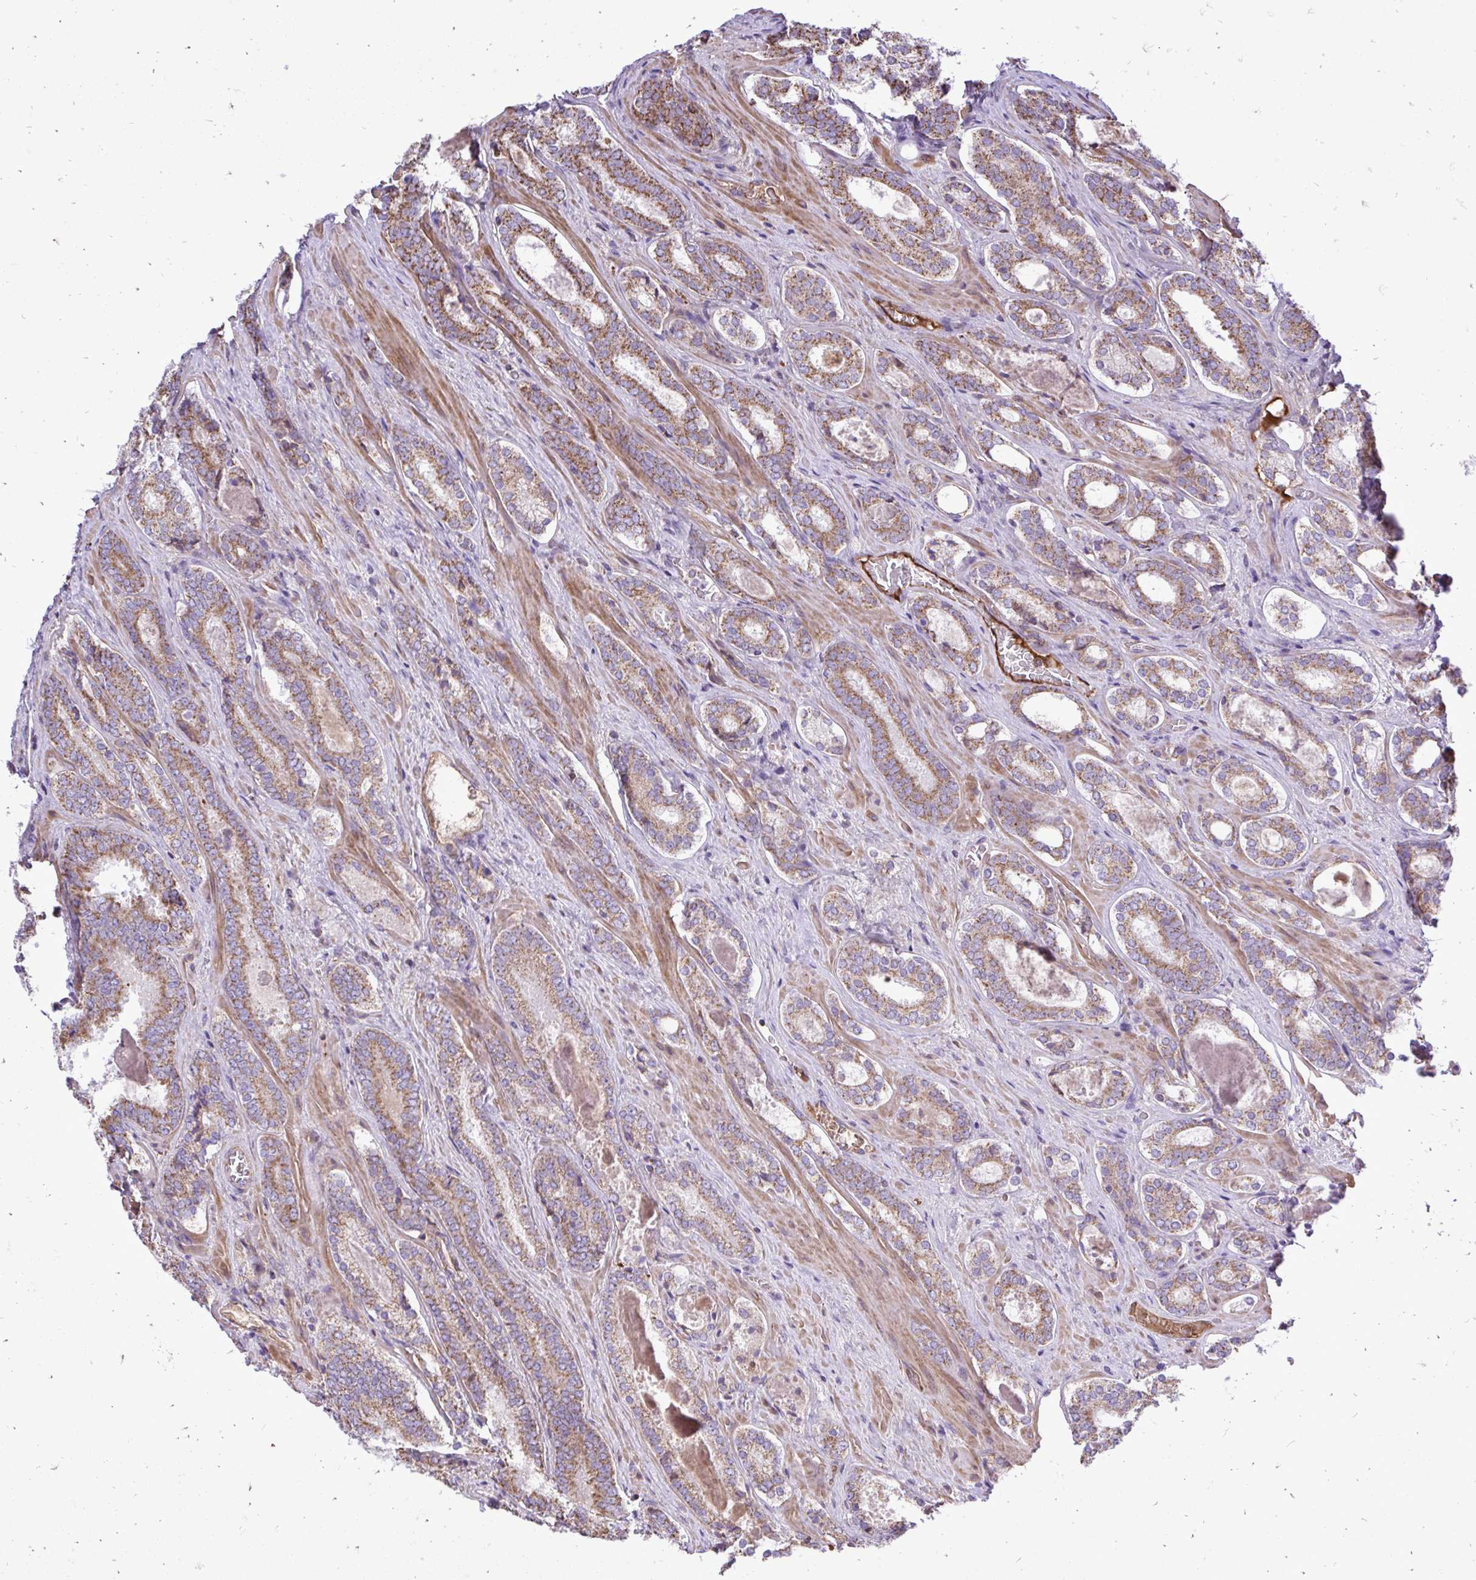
{"staining": {"intensity": "moderate", "quantity": ">75%", "location": "cytoplasmic/membranous"}, "tissue": "prostate cancer", "cell_type": "Tumor cells", "image_type": "cancer", "snomed": [{"axis": "morphology", "description": "Adenocarcinoma, Low grade"}, {"axis": "topography", "description": "Prostate"}], "caption": "Prostate cancer was stained to show a protein in brown. There is medium levels of moderate cytoplasmic/membranous expression in about >75% of tumor cells.", "gene": "ATP13A2", "patient": {"sex": "male", "age": 62}}